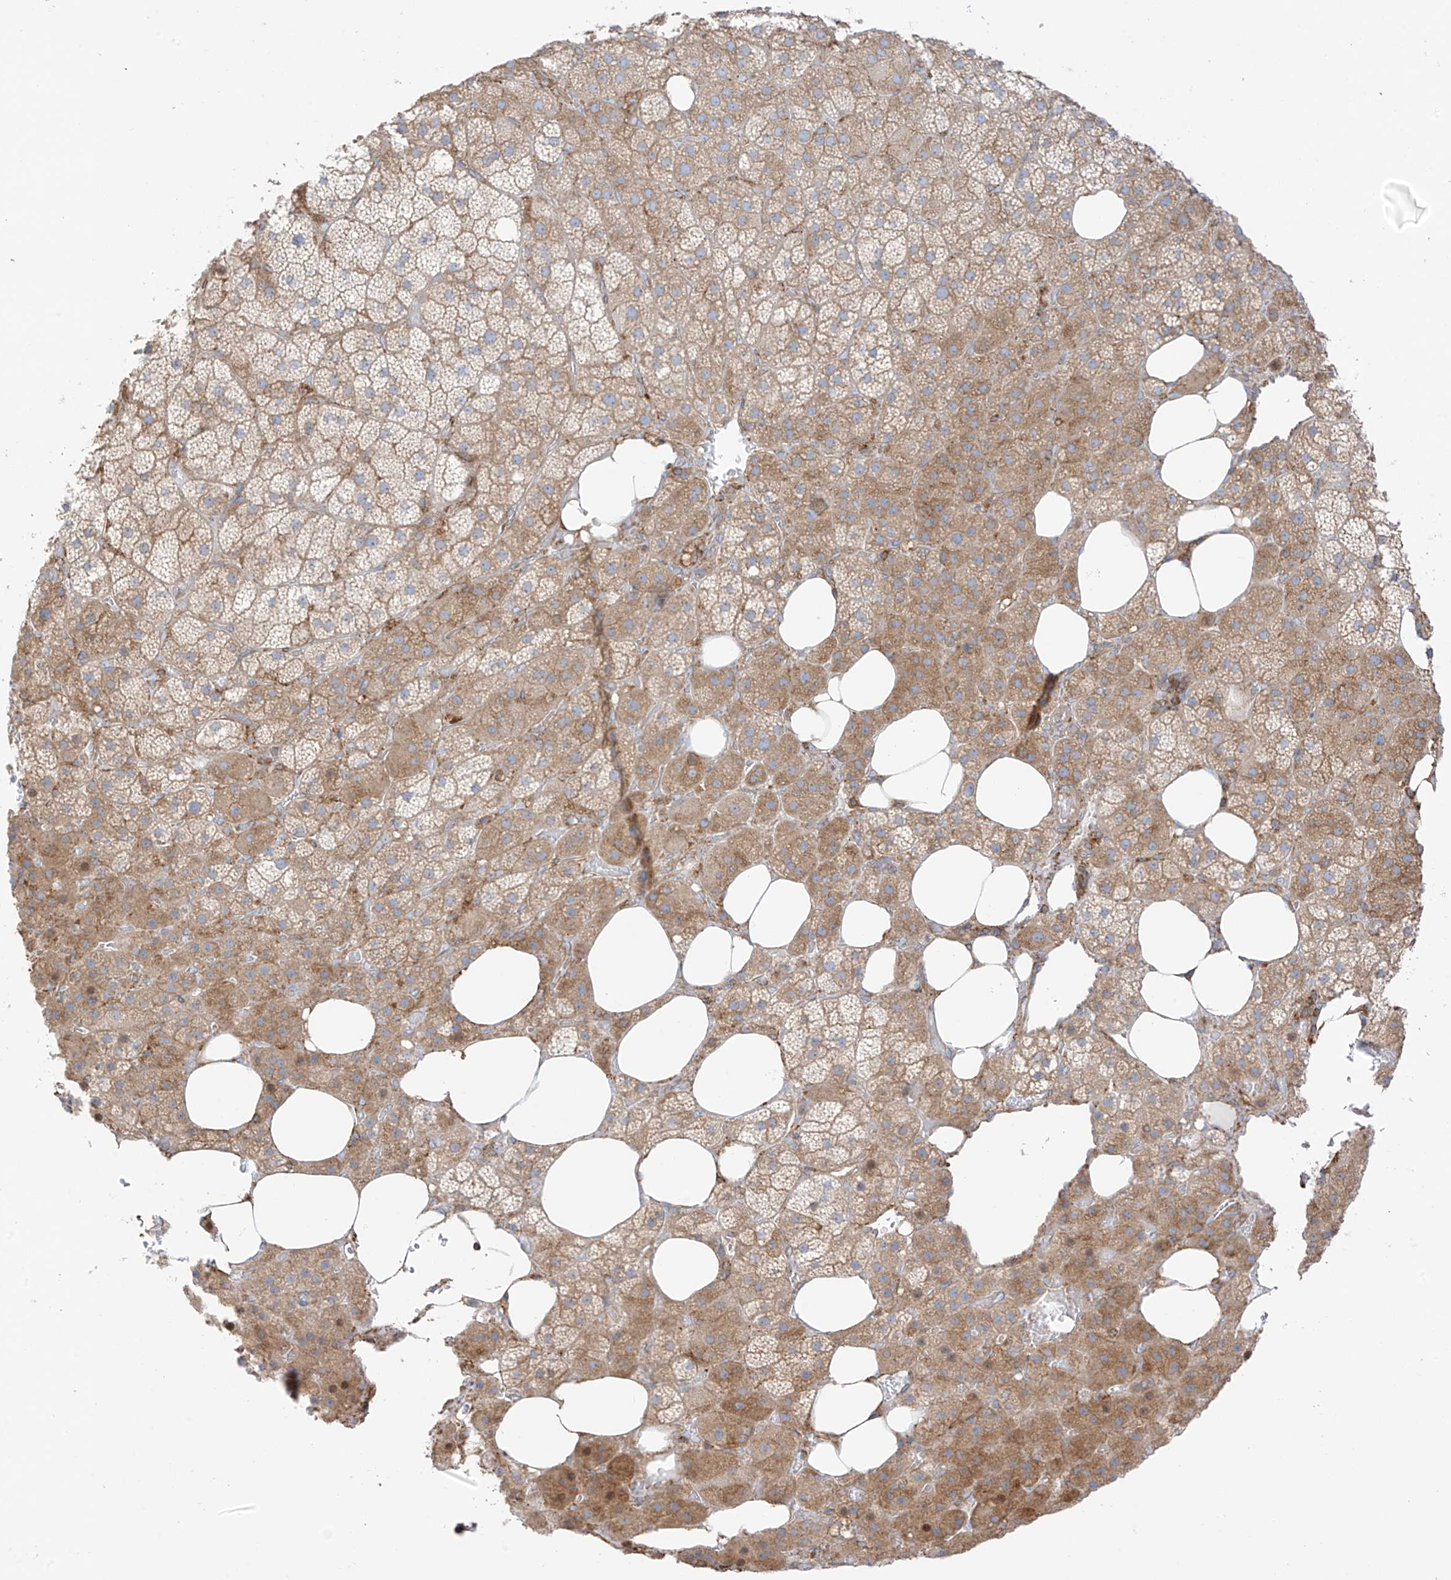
{"staining": {"intensity": "moderate", "quantity": ">75%", "location": "cytoplasmic/membranous"}, "tissue": "adrenal gland", "cell_type": "Glandular cells", "image_type": "normal", "snomed": [{"axis": "morphology", "description": "Normal tissue, NOS"}, {"axis": "topography", "description": "Adrenal gland"}], "caption": "Glandular cells demonstrate medium levels of moderate cytoplasmic/membranous expression in approximately >75% of cells in unremarkable human adrenal gland.", "gene": "XKR3", "patient": {"sex": "female", "age": 59}}